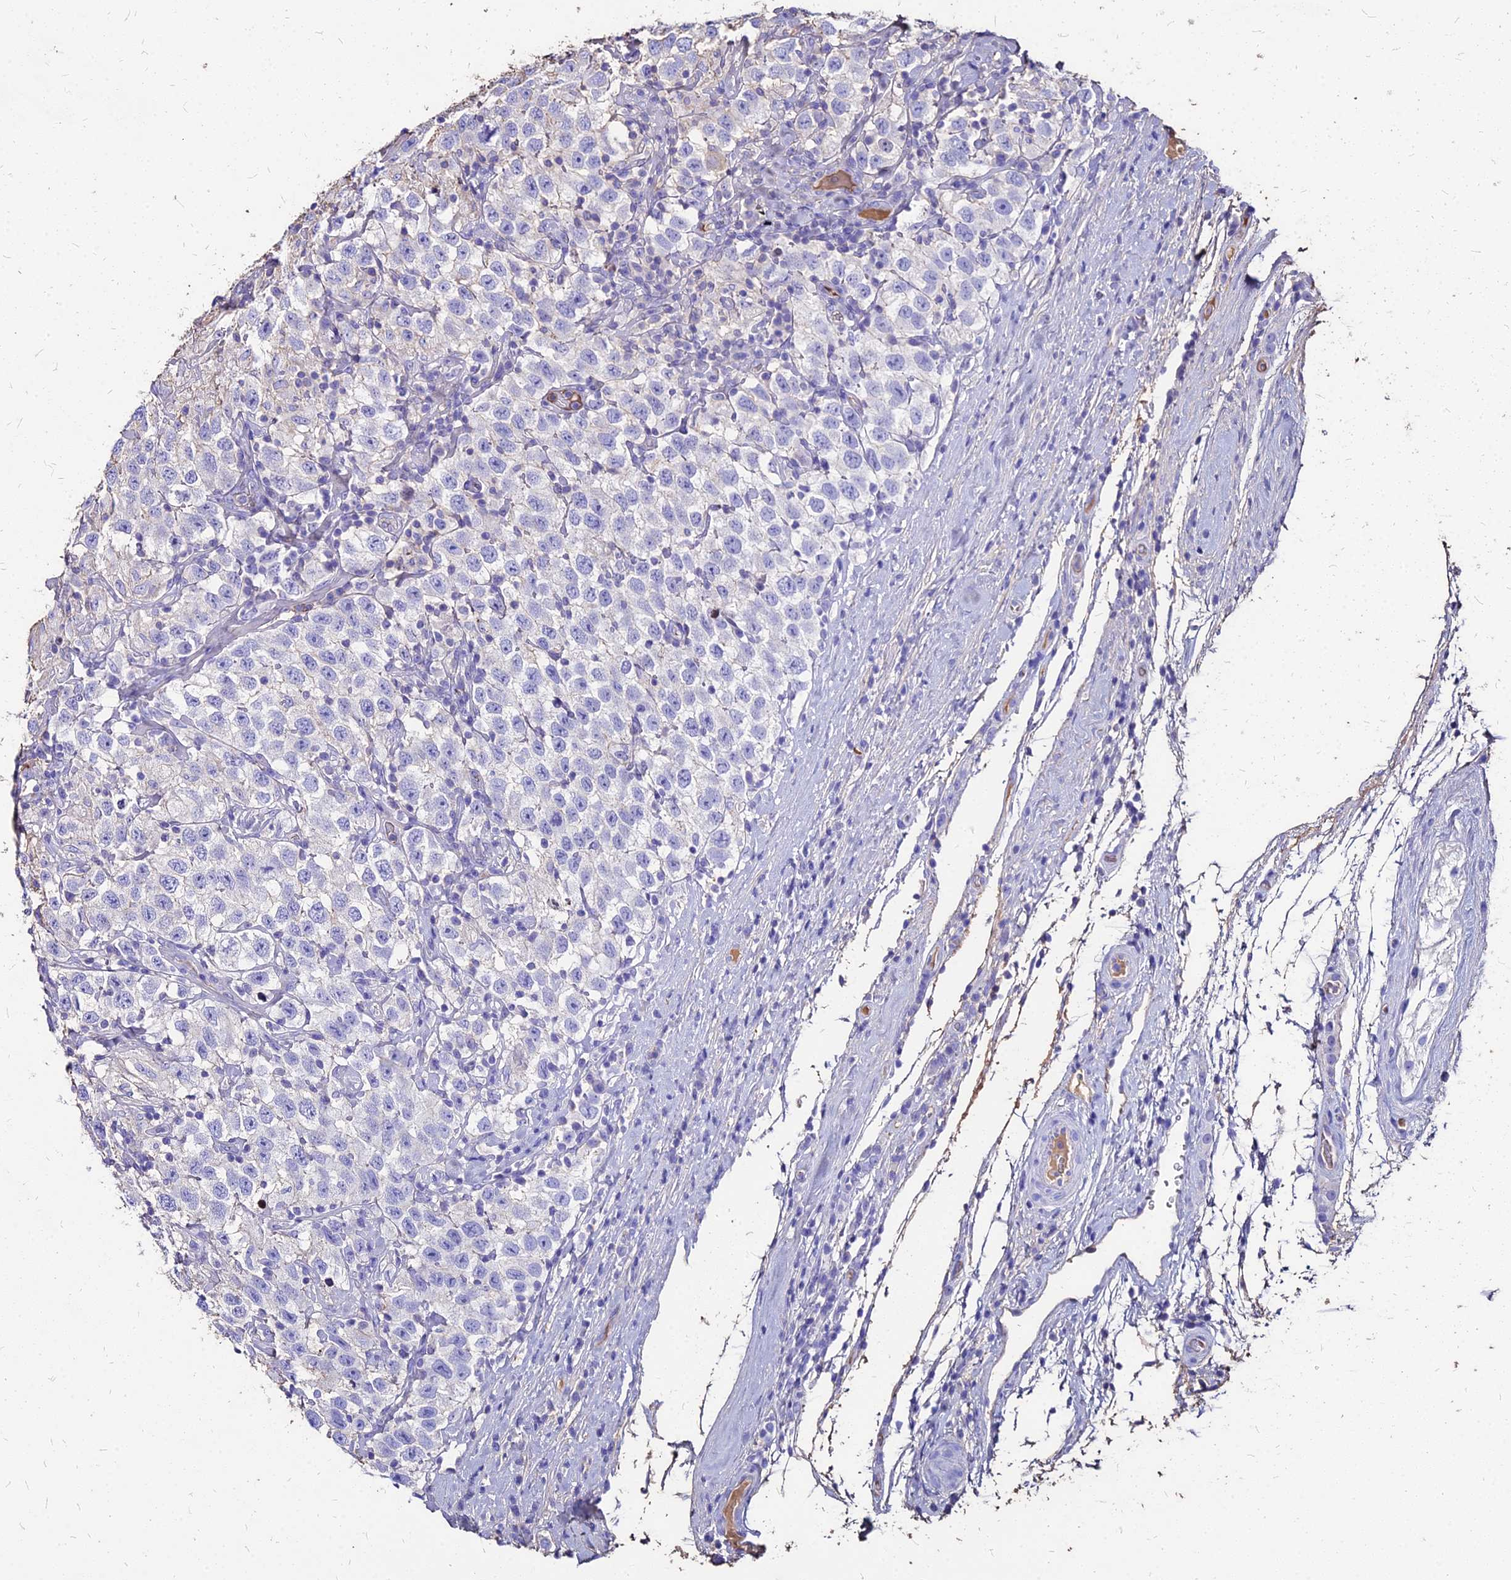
{"staining": {"intensity": "negative", "quantity": "none", "location": "none"}, "tissue": "testis cancer", "cell_type": "Tumor cells", "image_type": "cancer", "snomed": [{"axis": "morphology", "description": "Seminoma, NOS"}, {"axis": "topography", "description": "Testis"}], "caption": "Immunohistochemistry (IHC) of seminoma (testis) exhibits no staining in tumor cells.", "gene": "NME5", "patient": {"sex": "male", "age": 41}}